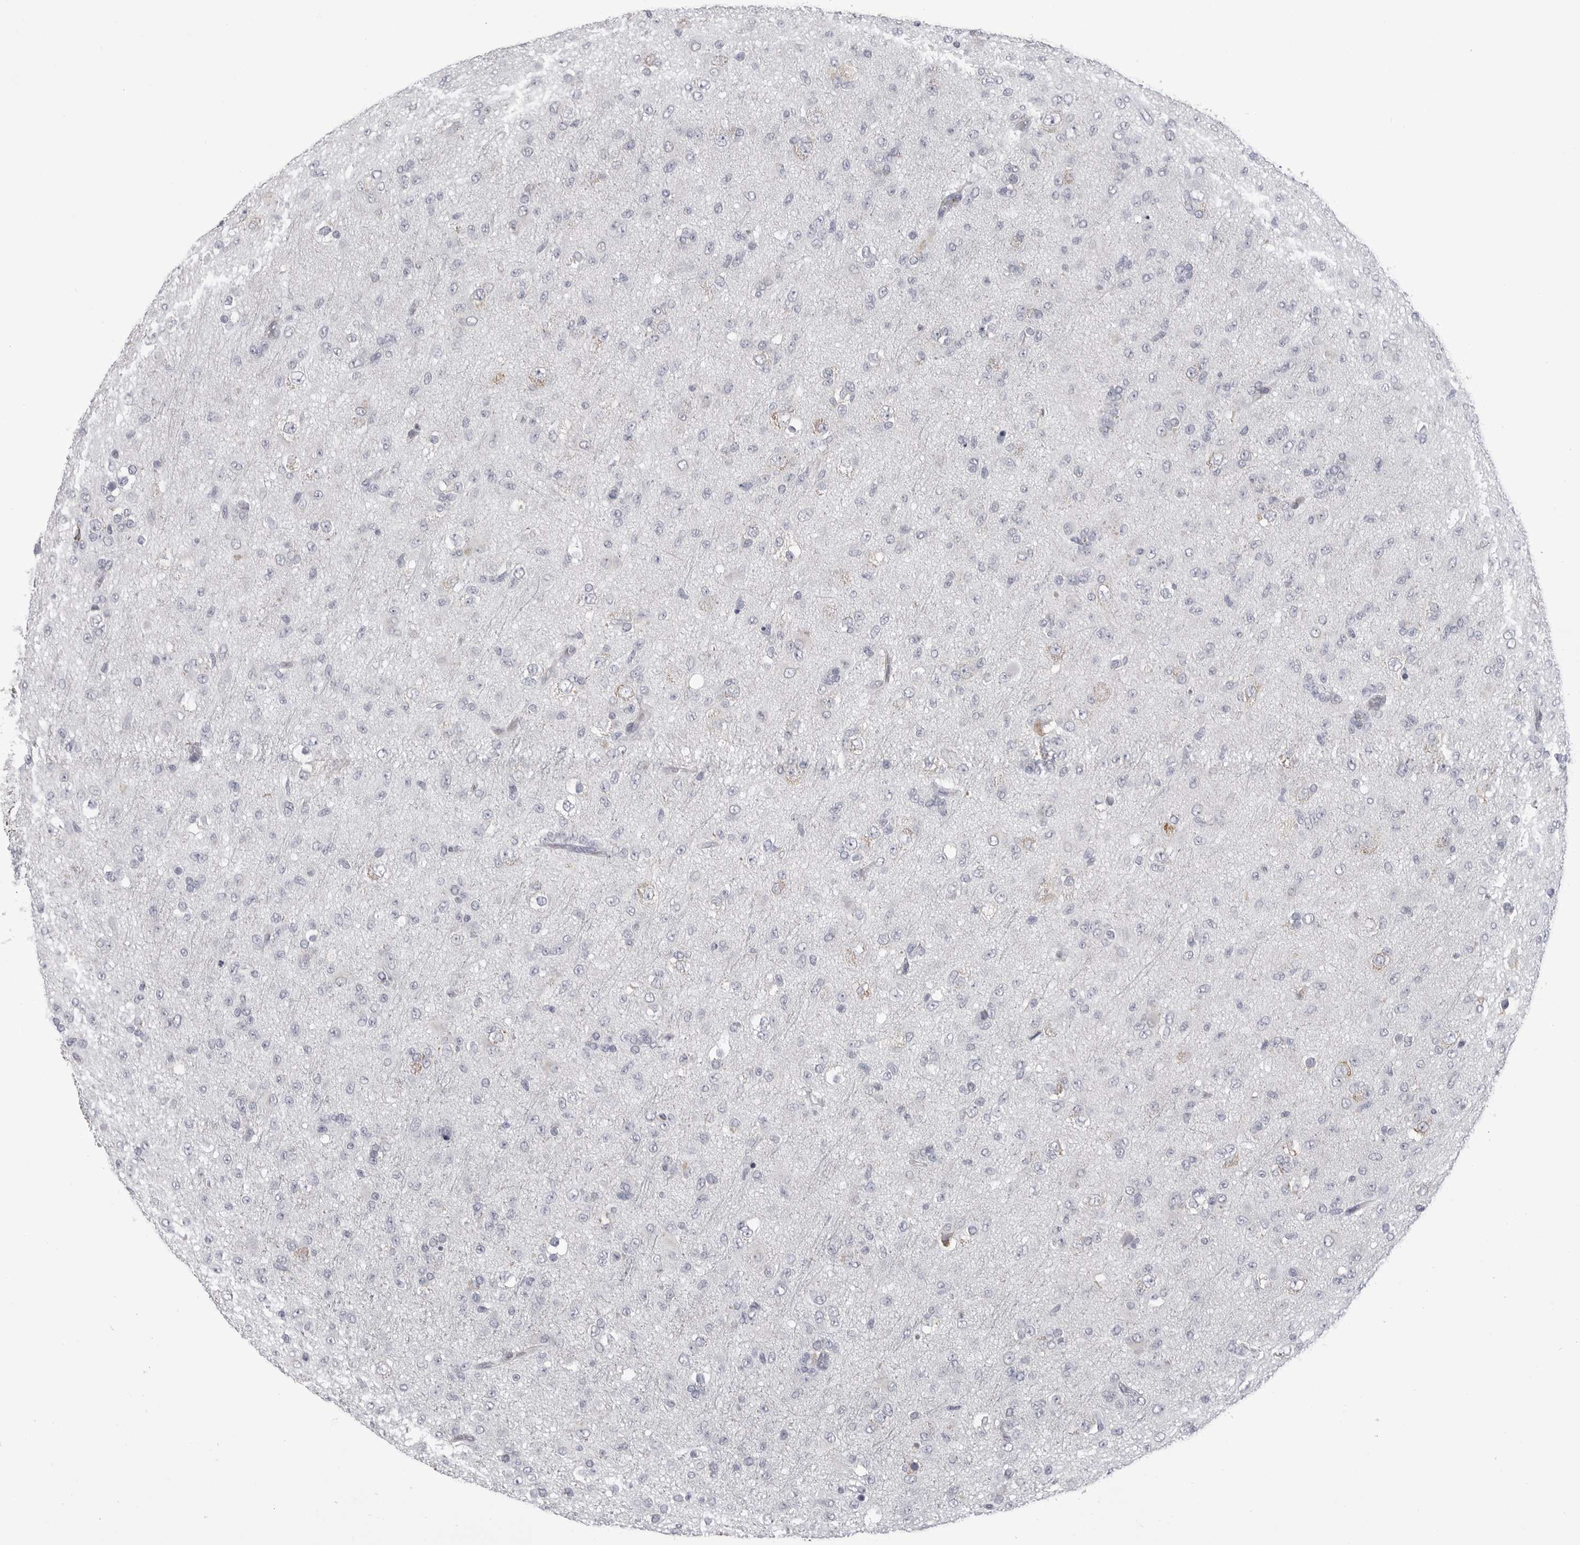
{"staining": {"intensity": "negative", "quantity": "none", "location": "none"}, "tissue": "glioma", "cell_type": "Tumor cells", "image_type": "cancer", "snomed": [{"axis": "morphology", "description": "Glioma, malignant, Low grade"}, {"axis": "topography", "description": "Brain"}], "caption": "Glioma stained for a protein using IHC displays no positivity tumor cells.", "gene": "FKBP2", "patient": {"sex": "male", "age": 65}}